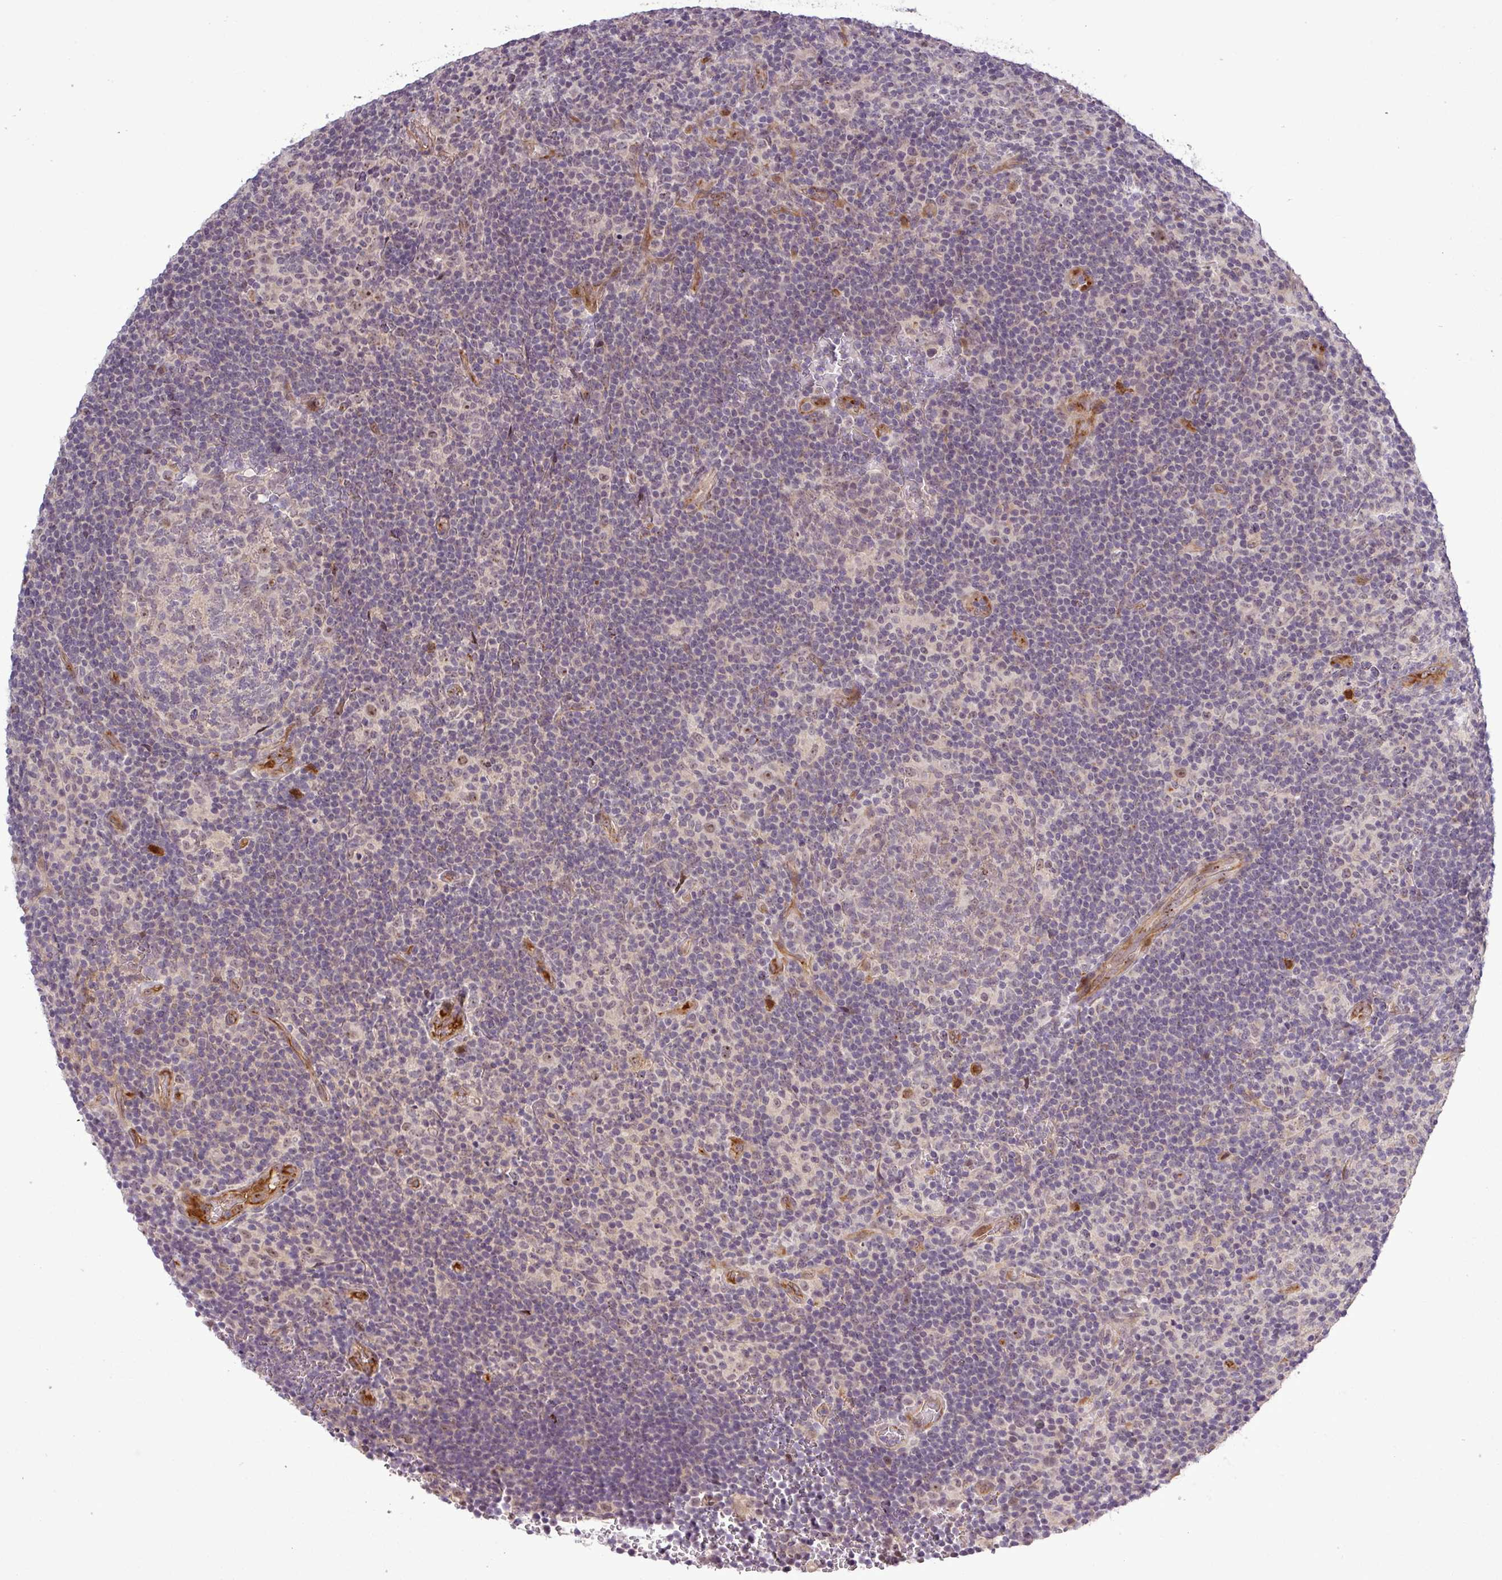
{"staining": {"intensity": "moderate", "quantity": "25%-75%", "location": "nuclear"}, "tissue": "lymphoma", "cell_type": "Tumor cells", "image_type": "cancer", "snomed": [{"axis": "morphology", "description": "Hodgkin's disease, NOS"}, {"axis": "topography", "description": "Lymph node"}], "caption": "Tumor cells show moderate nuclear staining in about 25%-75% of cells in Hodgkin's disease.", "gene": "PCDH1", "patient": {"sex": "female", "age": 57}}